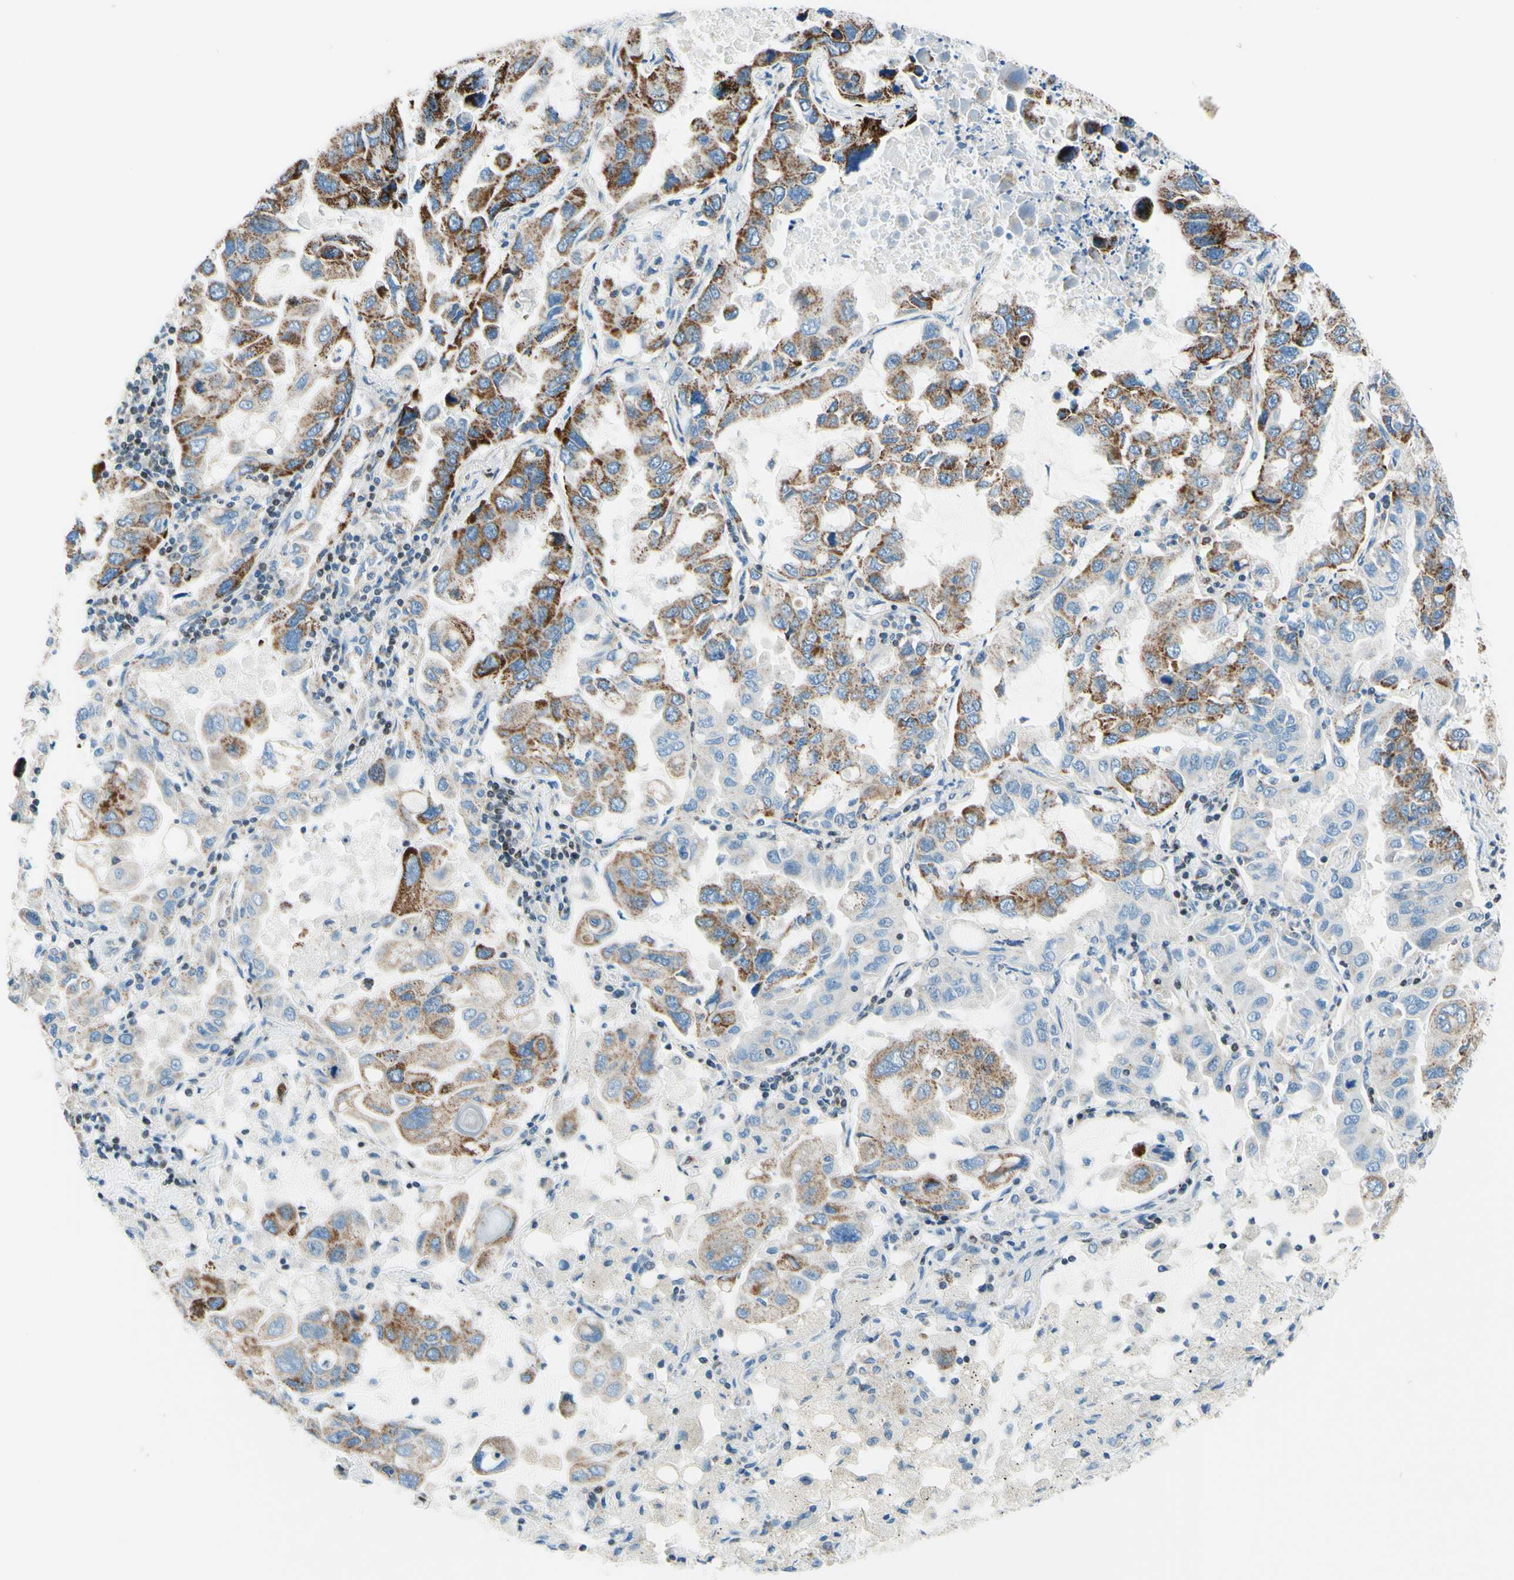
{"staining": {"intensity": "moderate", "quantity": "25%-75%", "location": "cytoplasmic/membranous"}, "tissue": "lung cancer", "cell_type": "Tumor cells", "image_type": "cancer", "snomed": [{"axis": "morphology", "description": "Adenocarcinoma, NOS"}, {"axis": "topography", "description": "Lung"}], "caption": "This is a histology image of immunohistochemistry staining of lung adenocarcinoma, which shows moderate positivity in the cytoplasmic/membranous of tumor cells.", "gene": "CBX7", "patient": {"sex": "male", "age": 64}}